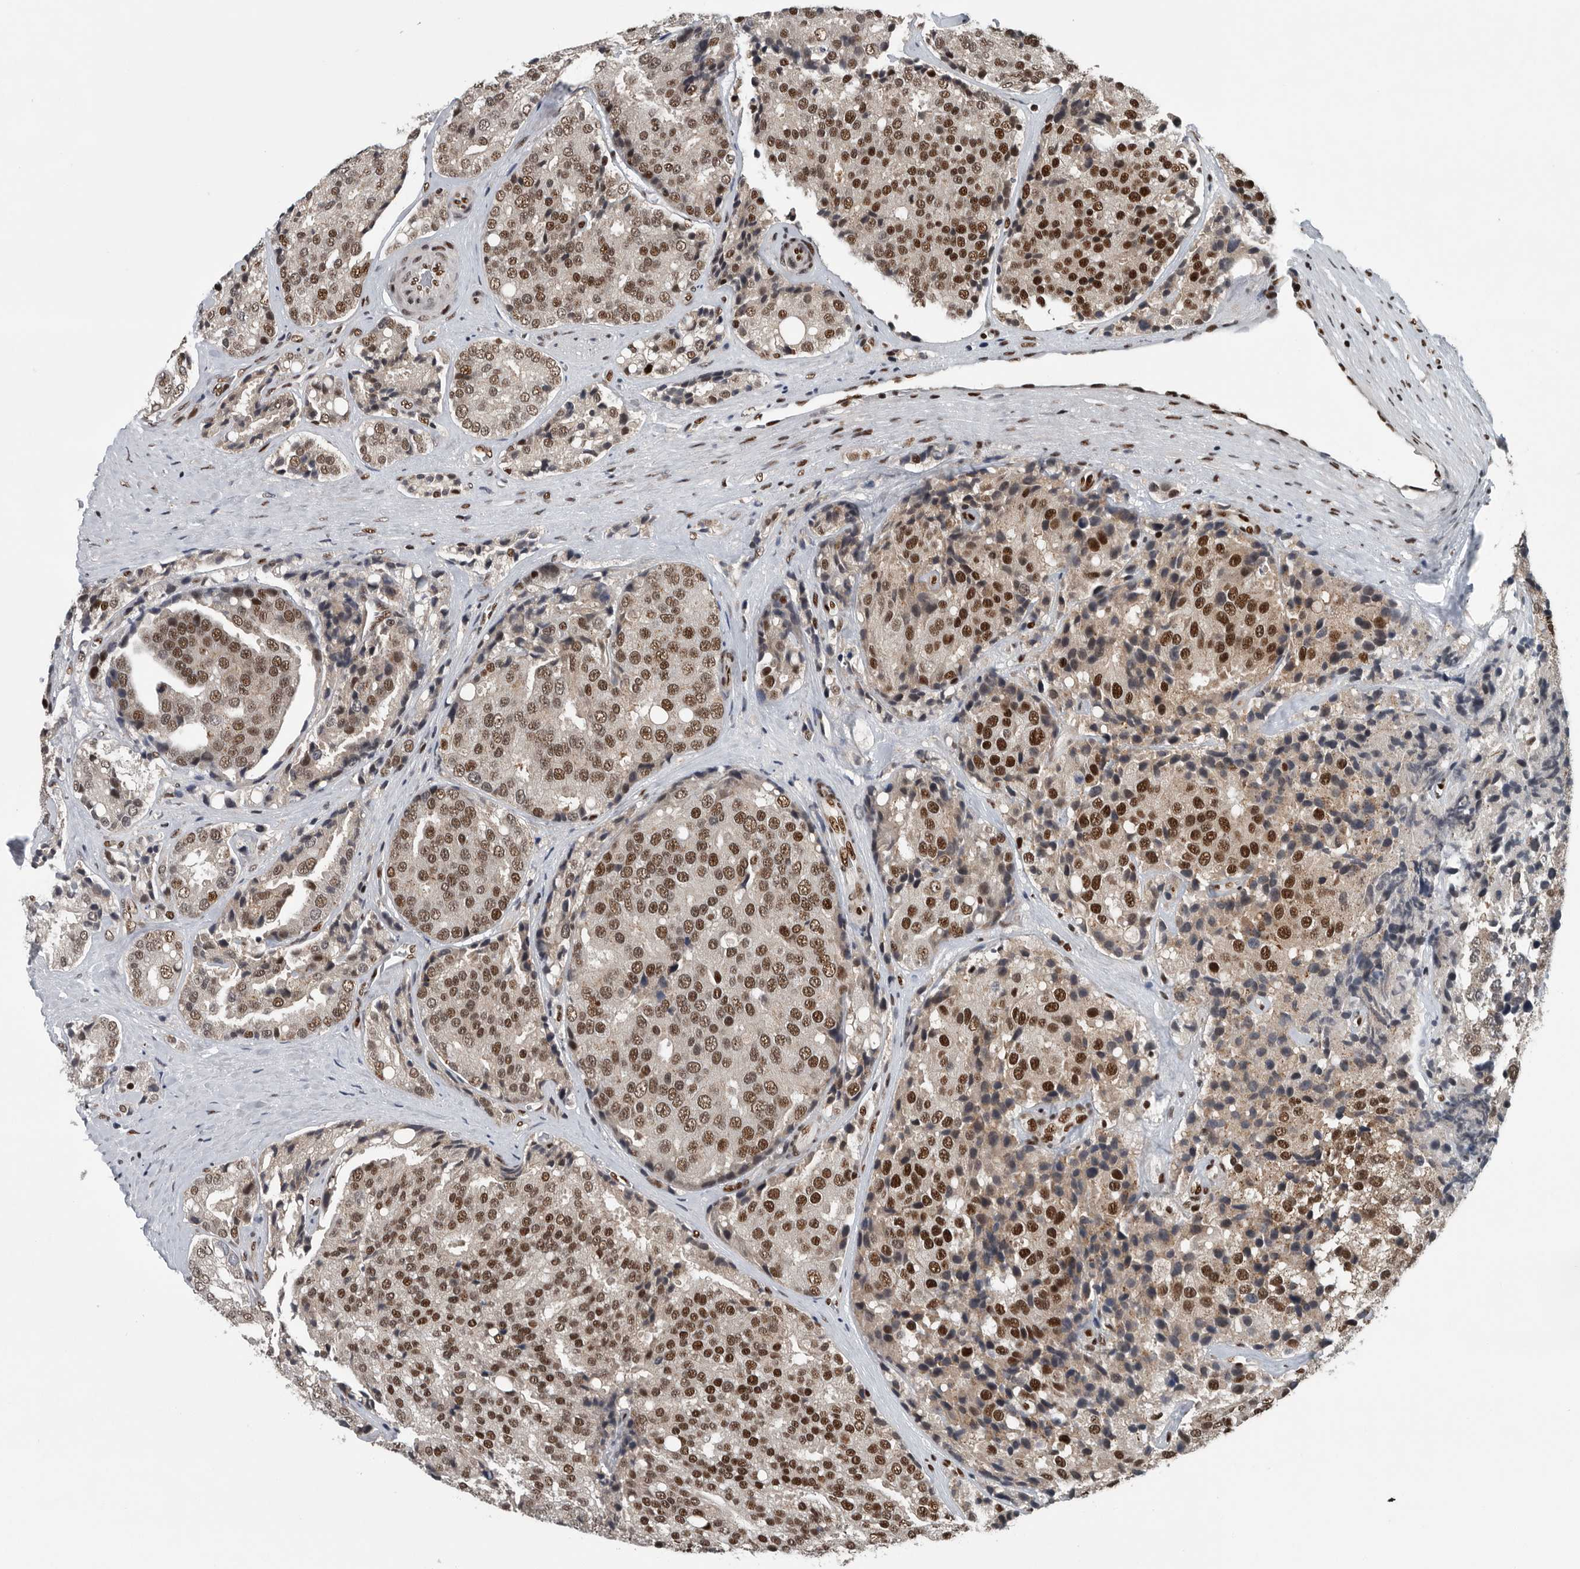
{"staining": {"intensity": "moderate", "quantity": ">75%", "location": "nuclear"}, "tissue": "prostate cancer", "cell_type": "Tumor cells", "image_type": "cancer", "snomed": [{"axis": "morphology", "description": "Adenocarcinoma, High grade"}, {"axis": "topography", "description": "Prostate"}], "caption": "This image reveals IHC staining of prostate adenocarcinoma (high-grade), with medium moderate nuclear staining in approximately >75% of tumor cells.", "gene": "SENP7", "patient": {"sex": "male", "age": 50}}